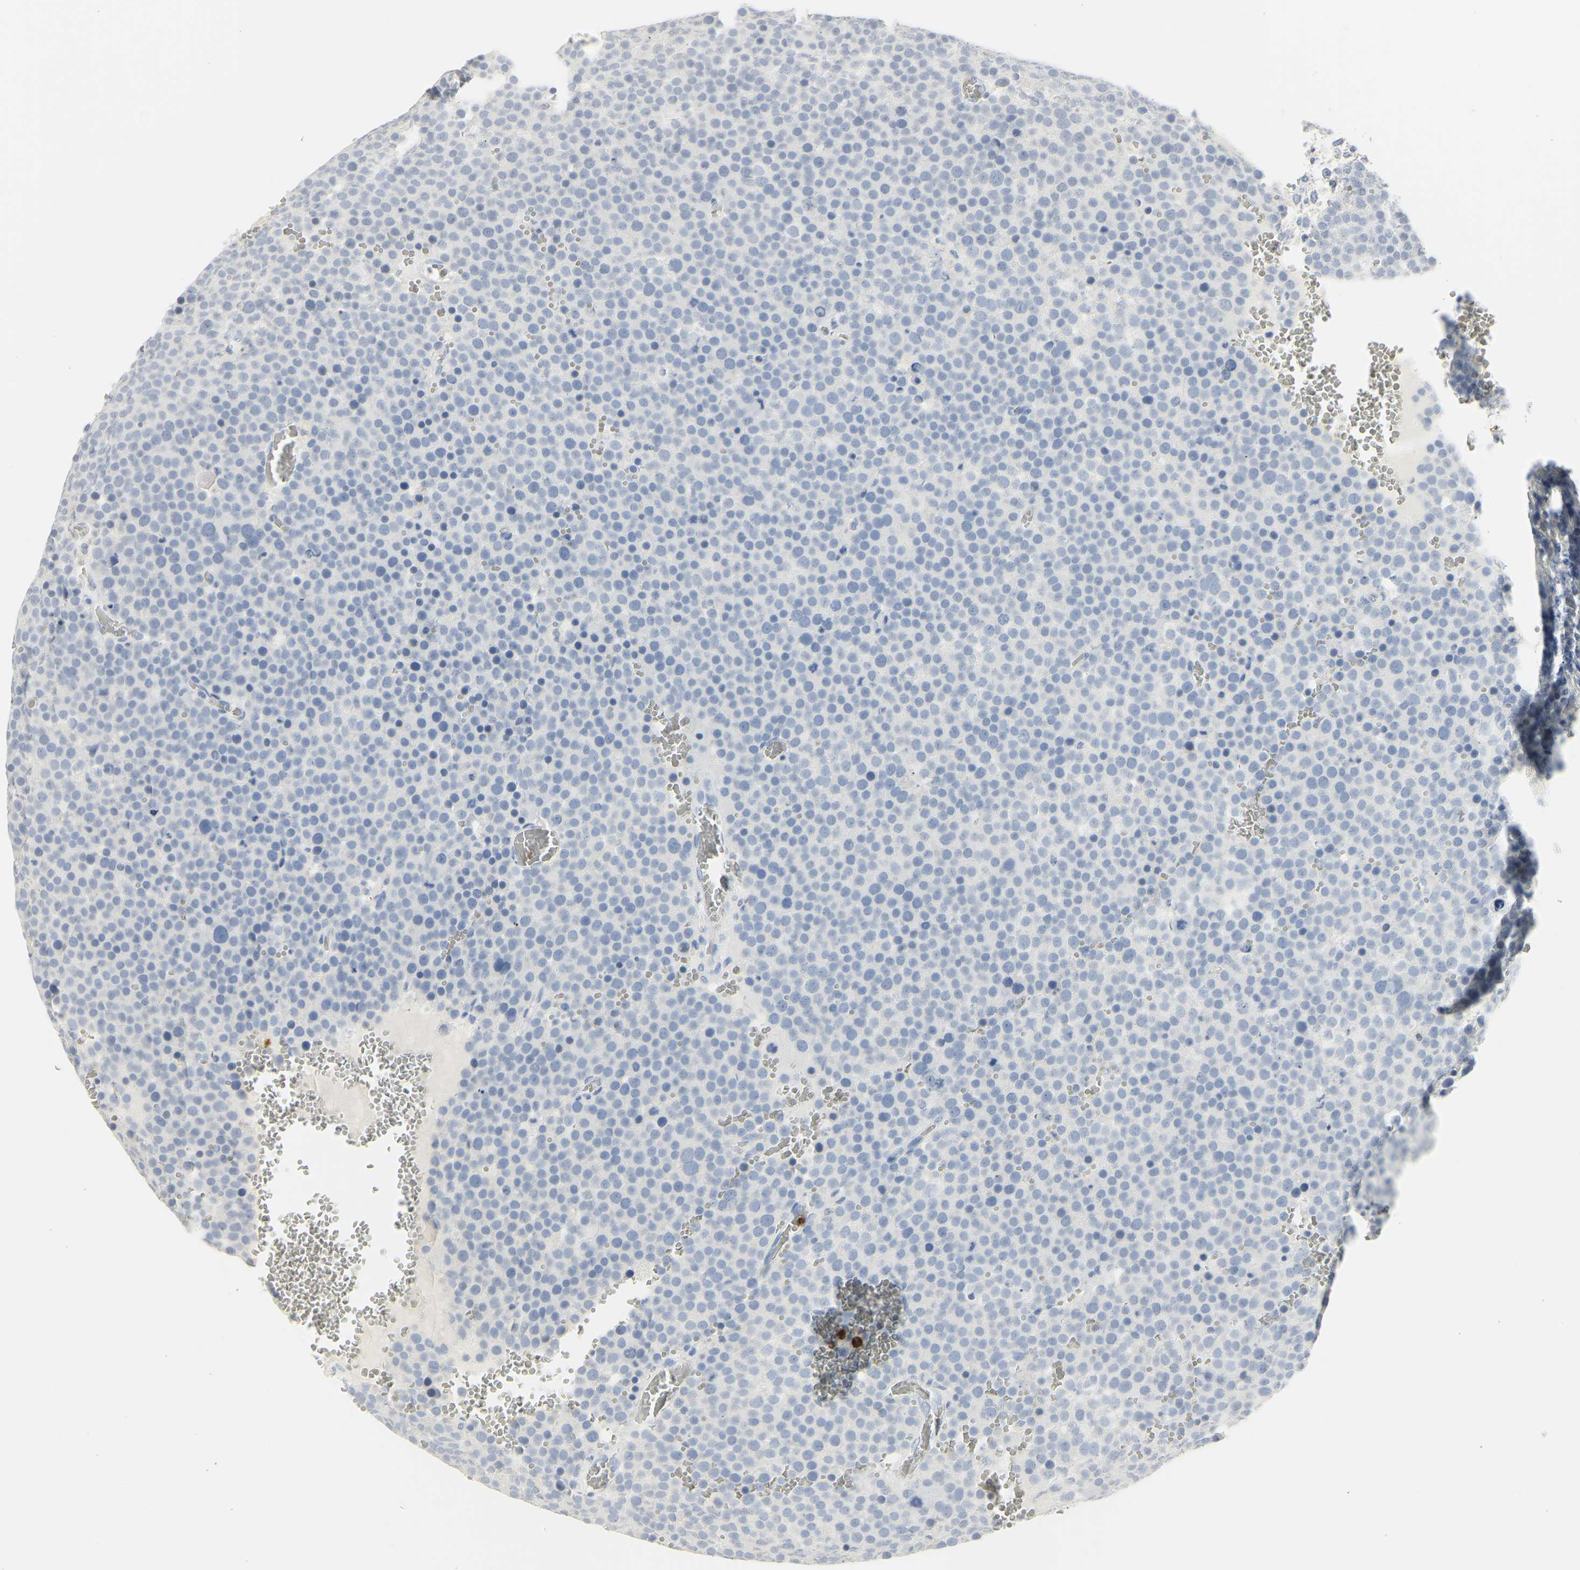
{"staining": {"intensity": "negative", "quantity": "none", "location": "none"}, "tissue": "testis cancer", "cell_type": "Tumor cells", "image_type": "cancer", "snomed": [{"axis": "morphology", "description": "Seminoma, NOS"}, {"axis": "topography", "description": "Testis"}], "caption": "This image is of testis seminoma stained with IHC to label a protein in brown with the nuclei are counter-stained blue. There is no staining in tumor cells.", "gene": "MPO", "patient": {"sex": "male", "age": 71}}